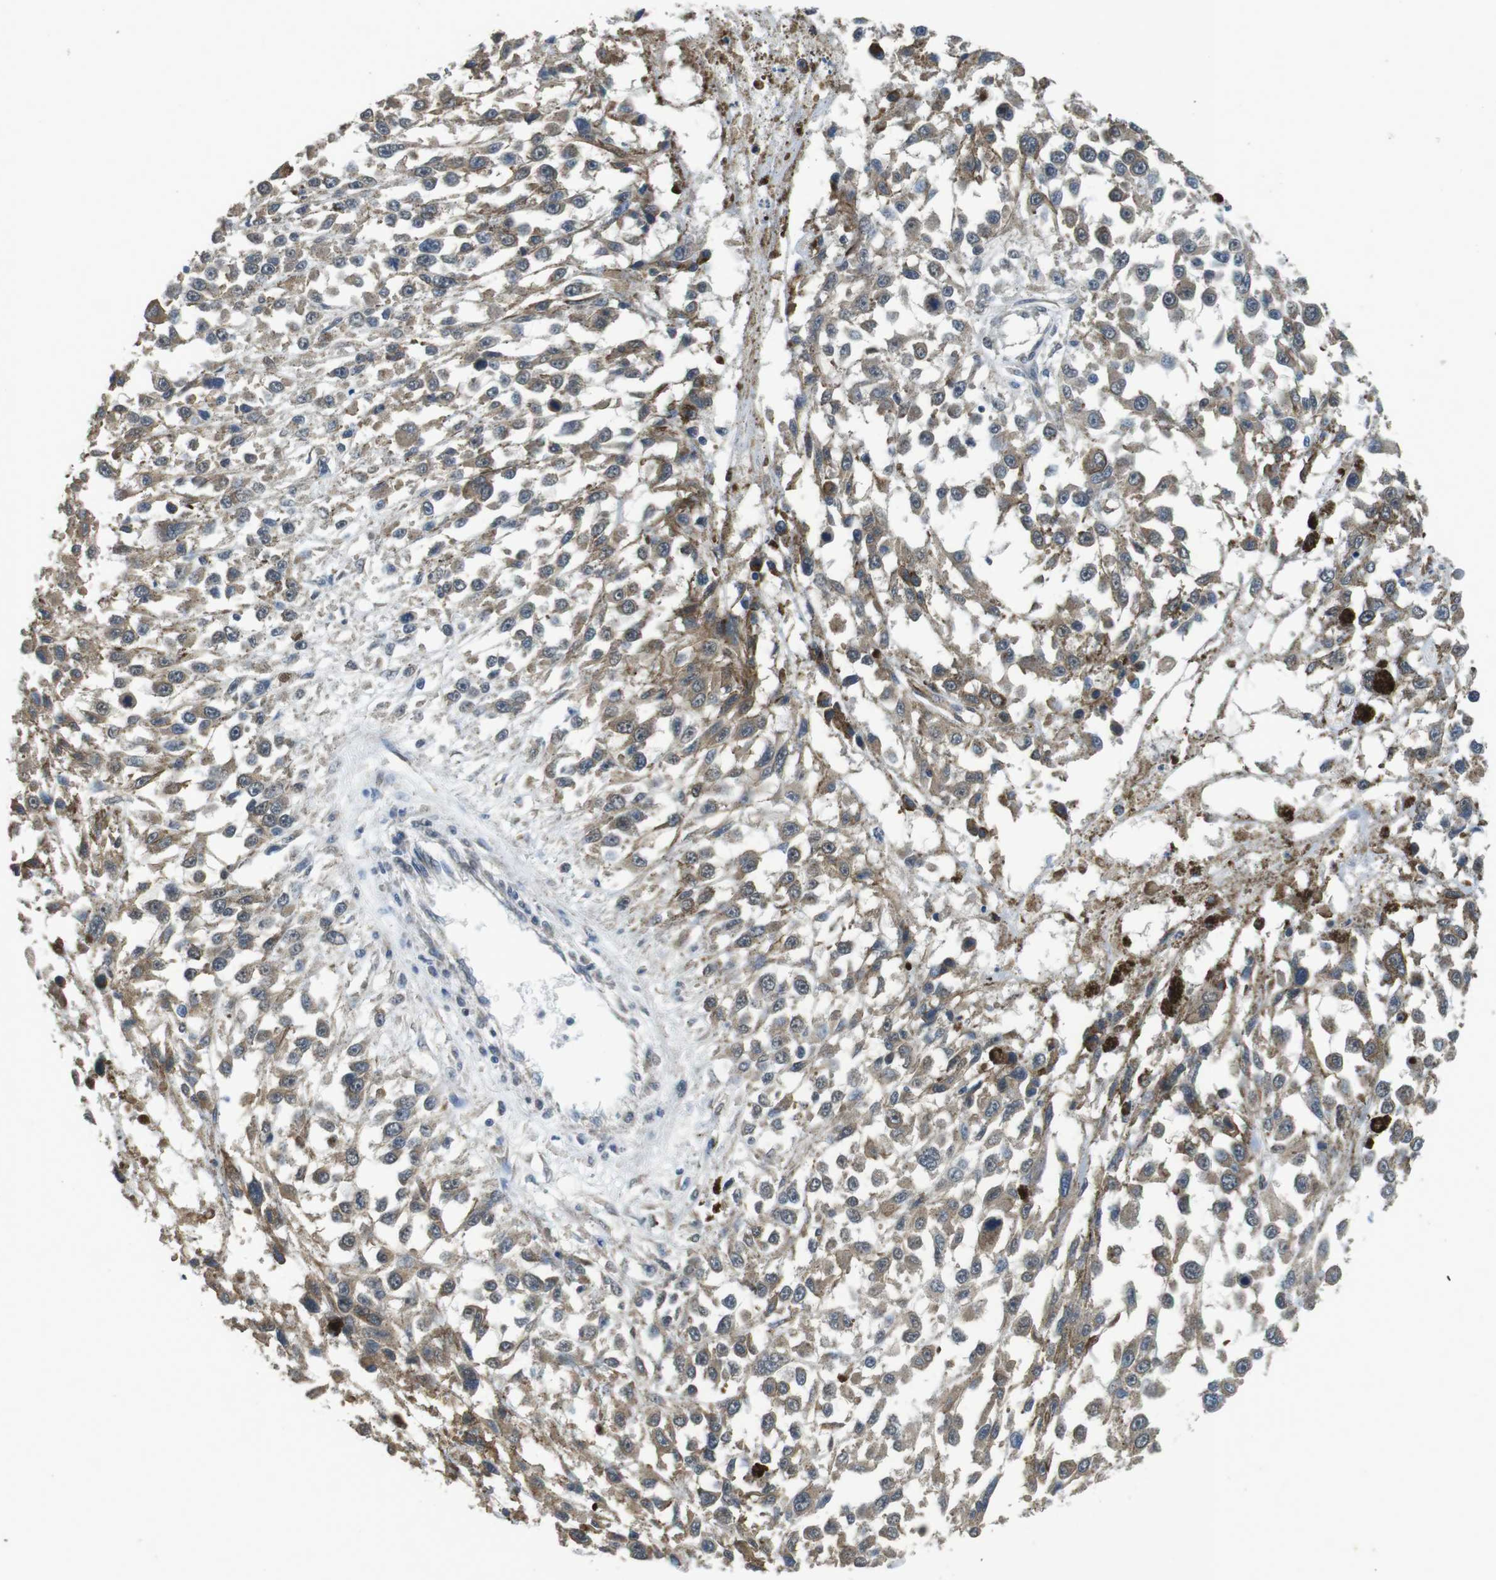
{"staining": {"intensity": "weak", "quantity": ">75%", "location": "cytoplasmic/membranous"}, "tissue": "melanoma", "cell_type": "Tumor cells", "image_type": "cancer", "snomed": [{"axis": "morphology", "description": "Malignant melanoma, Metastatic site"}, {"axis": "topography", "description": "Lymph node"}], "caption": "The histopathology image exhibits a brown stain indicating the presence of a protein in the cytoplasmic/membranous of tumor cells in malignant melanoma (metastatic site). The staining was performed using DAB (3,3'-diaminobenzidine), with brown indicating positive protein expression. Nuclei are stained blue with hematoxylin.", "gene": "CLDN7", "patient": {"sex": "male", "age": 59}}